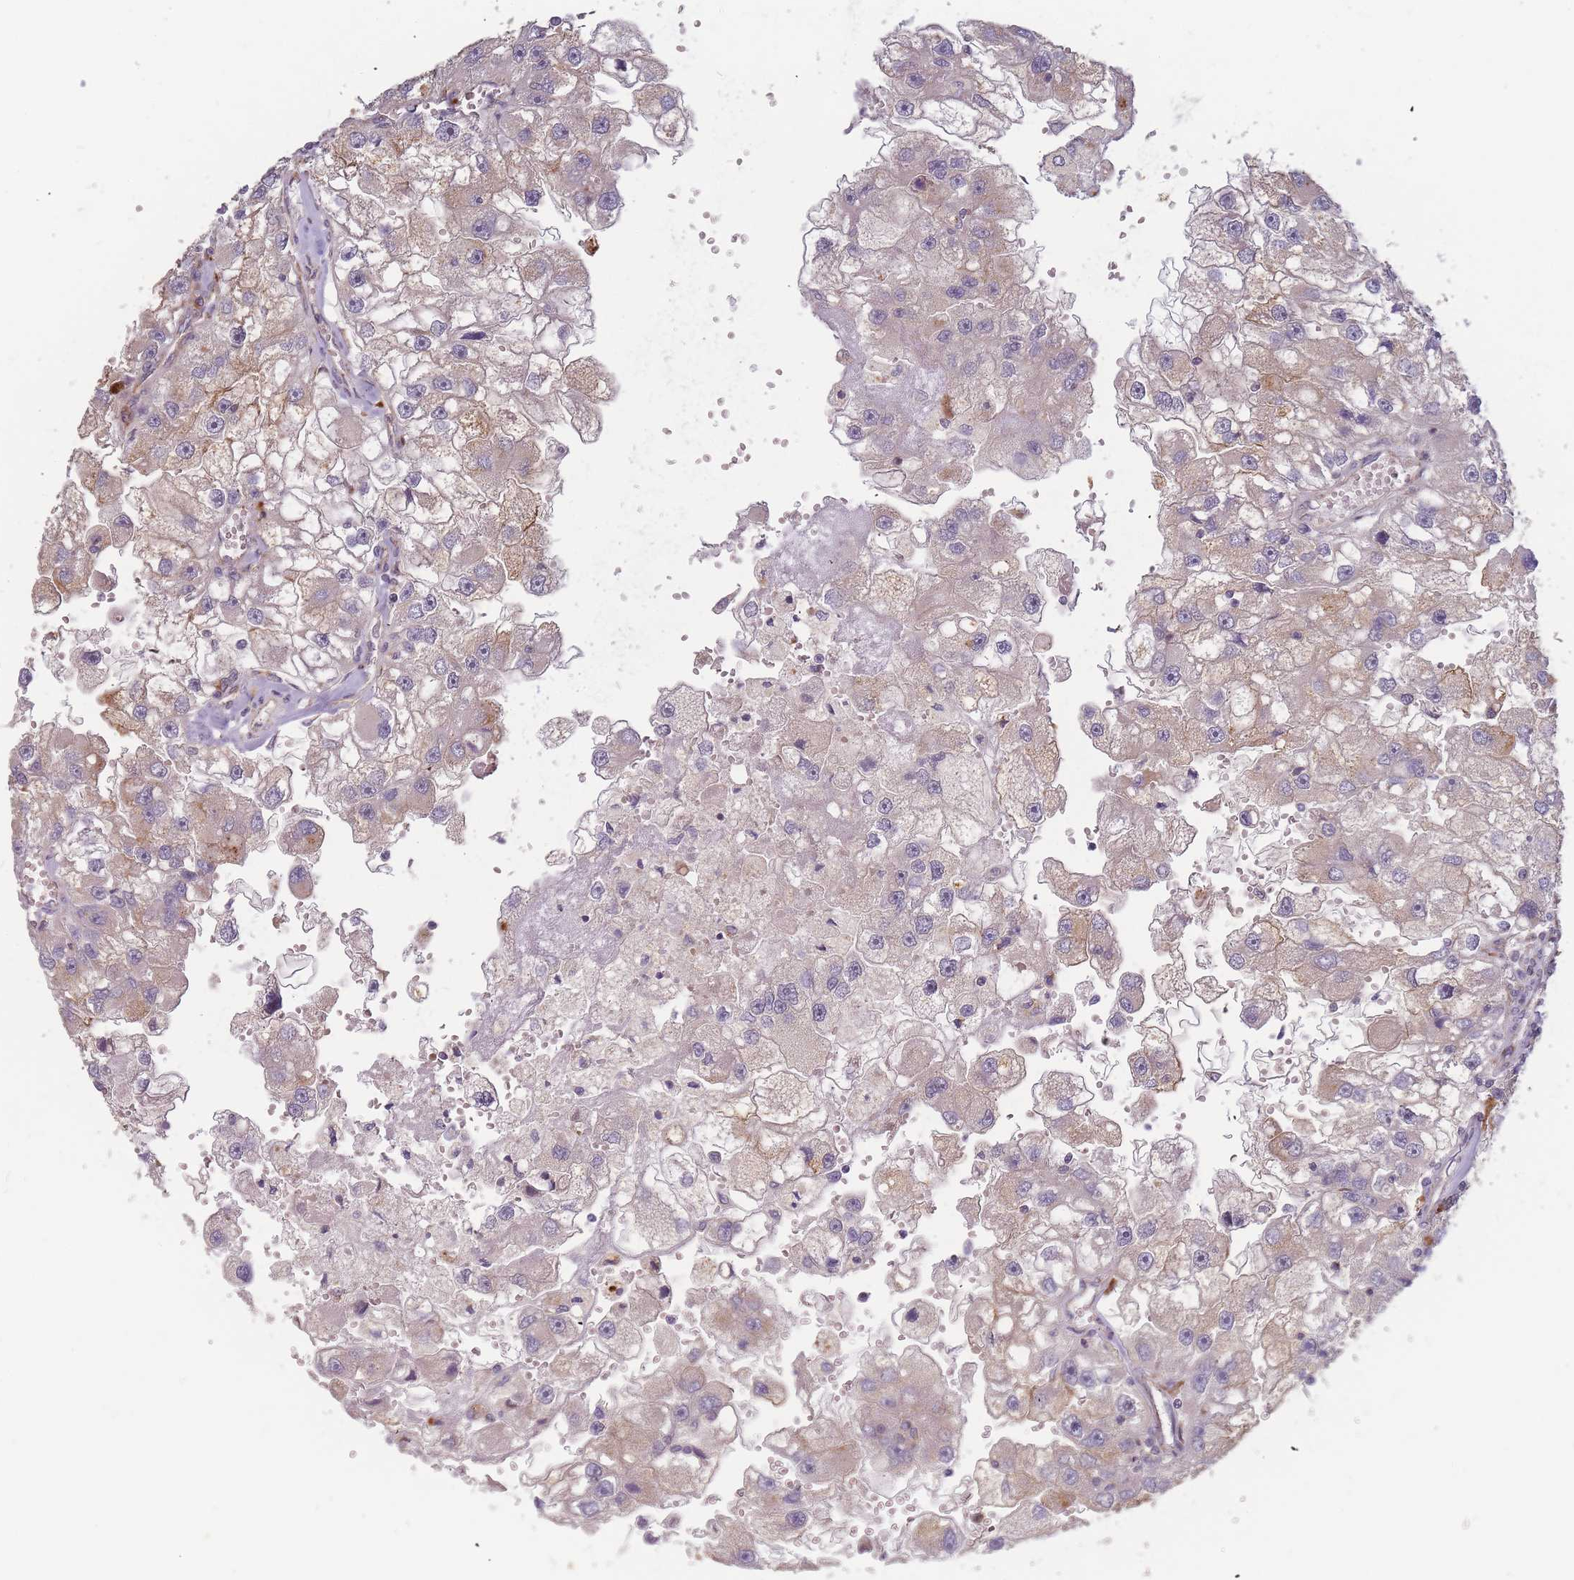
{"staining": {"intensity": "weak", "quantity": "25%-75%", "location": "cytoplasmic/membranous"}, "tissue": "renal cancer", "cell_type": "Tumor cells", "image_type": "cancer", "snomed": [{"axis": "morphology", "description": "Adenocarcinoma, NOS"}, {"axis": "topography", "description": "Kidney"}], "caption": "Protein staining of renal cancer tissue reveals weak cytoplasmic/membranous positivity in approximately 25%-75% of tumor cells.", "gene": "ATG5", "patient": {"sex": "male", "age": 63}}